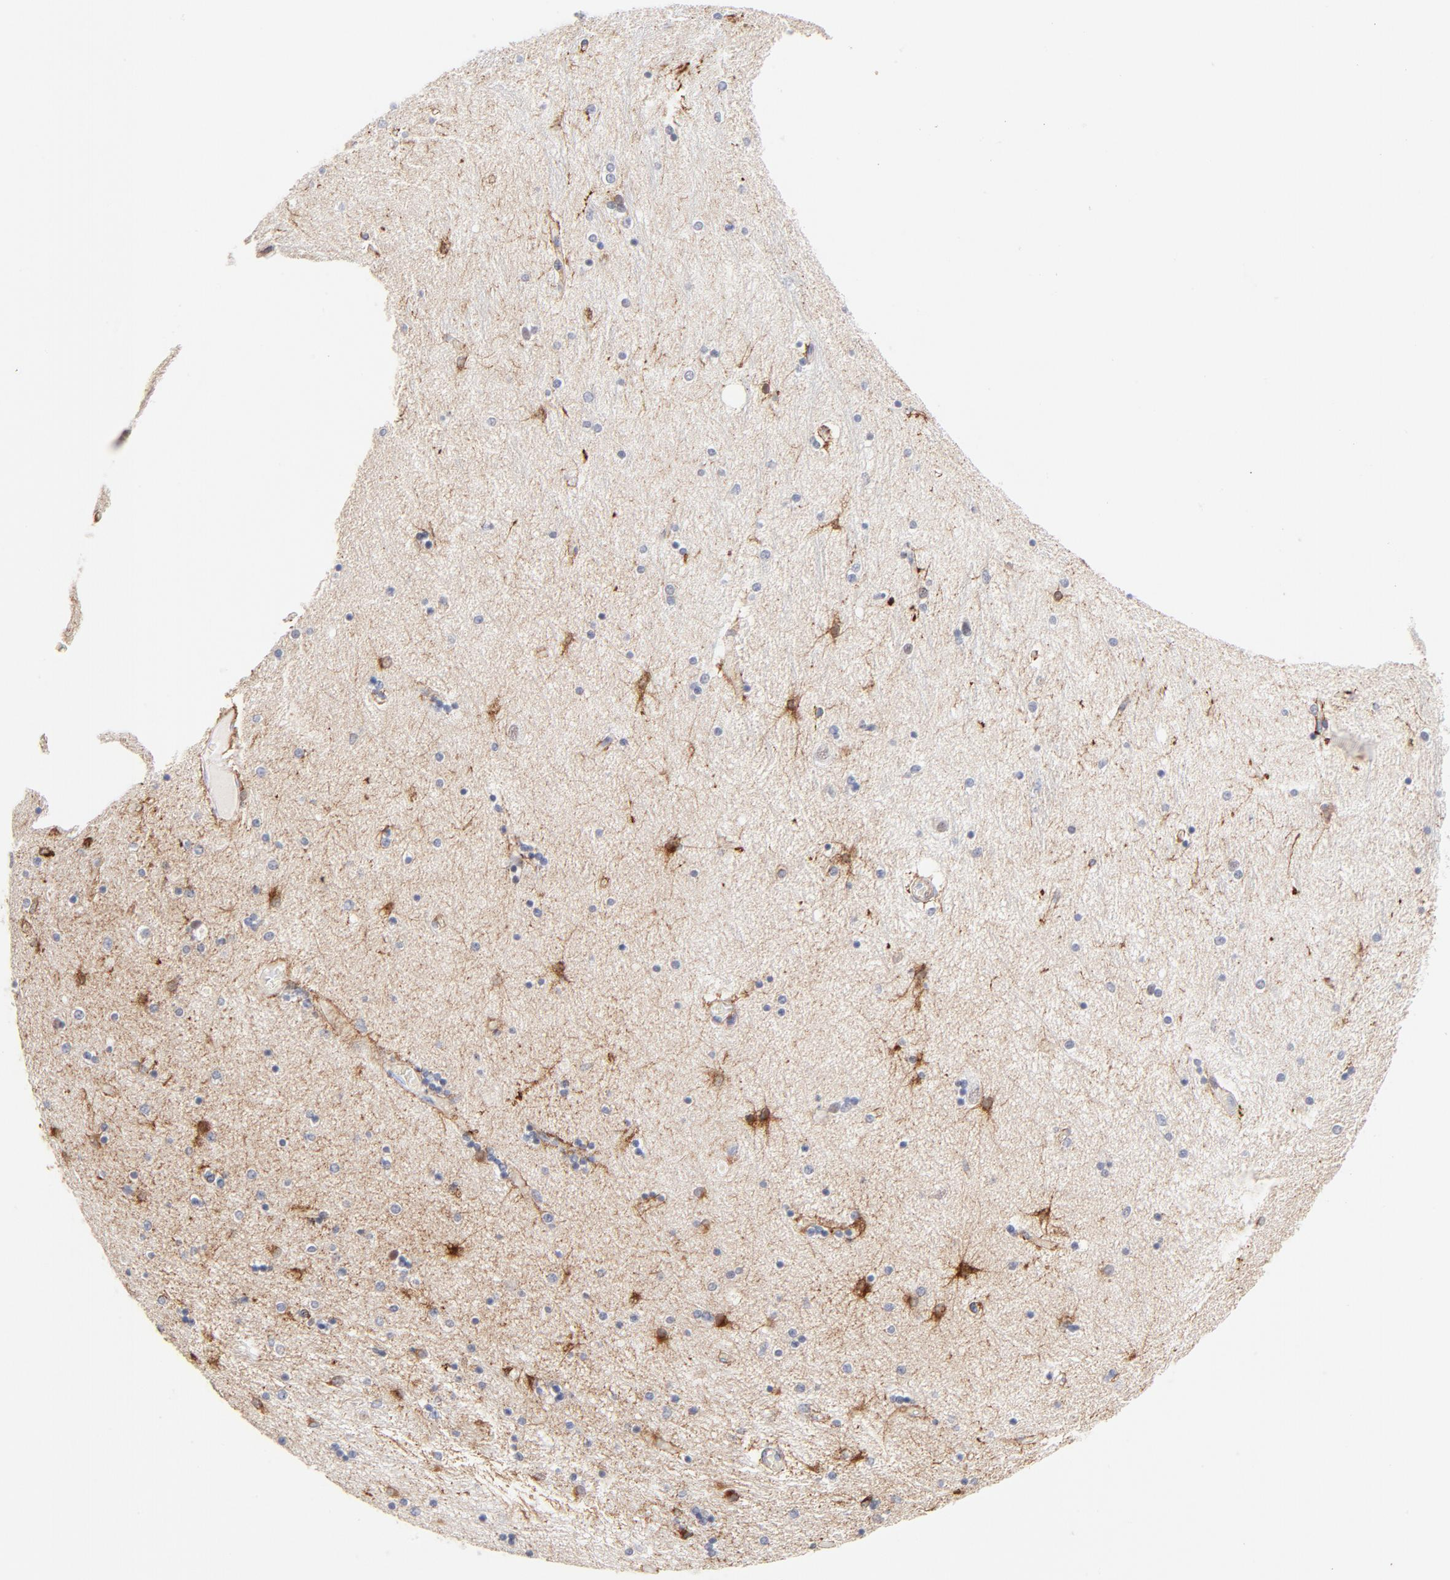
{"staining": {"intensity": "strong", "quantity": "25%-75%", "location": "cytoplasmic/membranous"}, "tissue": "hippocampus", "cell_type": "Glial cells", "image_type": "normal", "snomed": [{"axis": "morphology", "description": "Normal tissue, NOS"}, {"axis": "topography", "description": "Hippocampus"}], "caption": "Glial cells show high levels of strong cytoplasmic/membranous staining in about 25%-75% of cells in unremarkable hippocampus.", "gene": "MID1", "patient": {"sex": "female", "age": 54}}